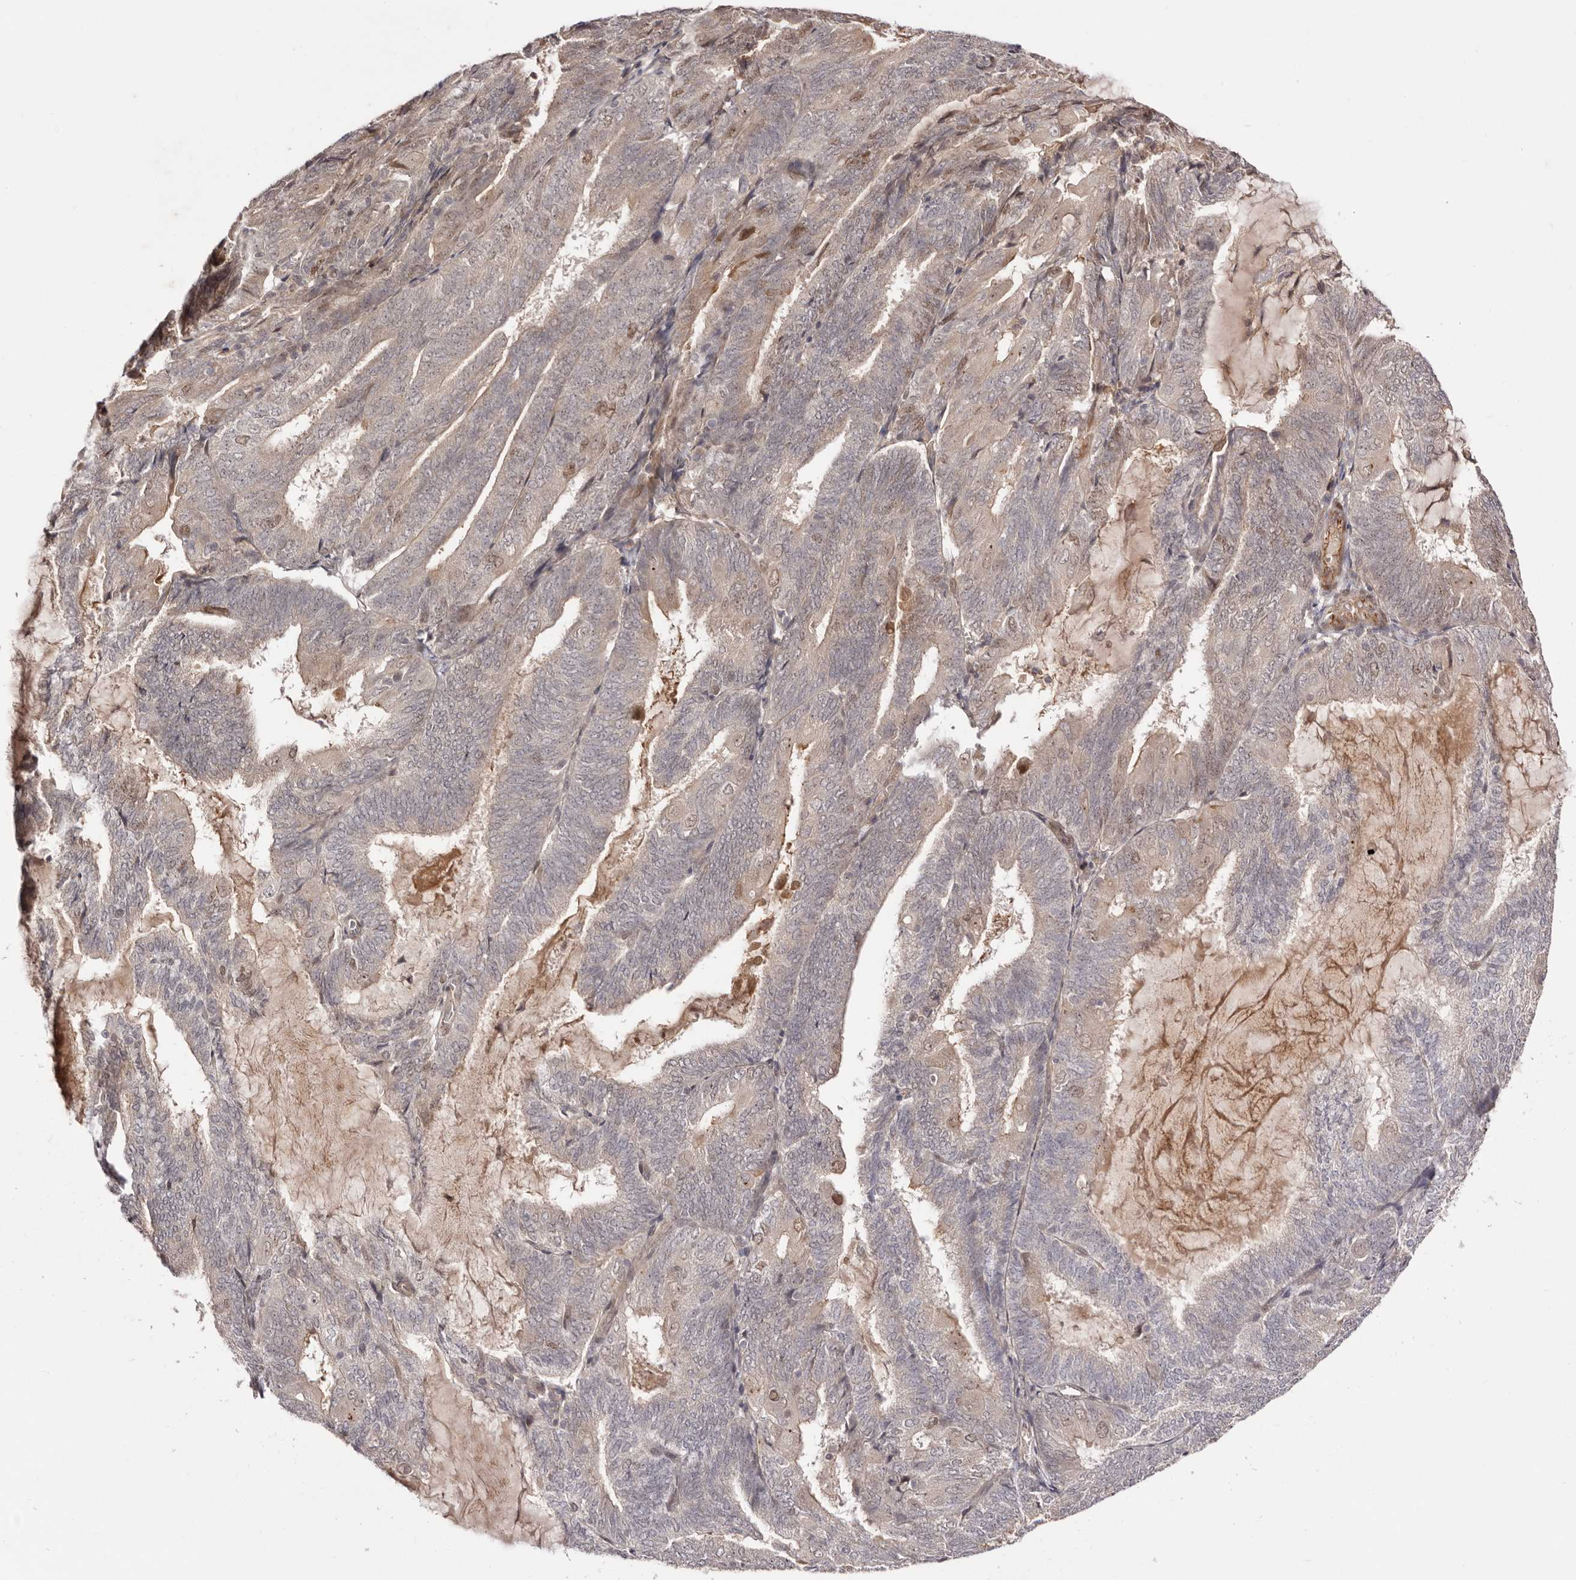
{"staining": {"intensity": "weak", "quantity": "<25%", "location": "cytoplasmic/membranous"}, "tissue": "endometrial cancer", "cell_type": "Tumor cells", "image_type": "cancer", "snomed": [{"axis": "morphology", "description": "Adenocarcinoma, NOS"}, {"axis": "topography", "description": "Endometrium"}], "caption": "The histopathology image reveals no staining of tumor cells in adenocarcinoma (endometrial). (Stains: DAB (3,3'-diaminobenzidine) immunohistochemistry with hematoxylin counter stain, Microscopy: brightfield microscopy at high magnification).", "gene": "EGR3", "patient": {"sex": "female", "age": 81}}